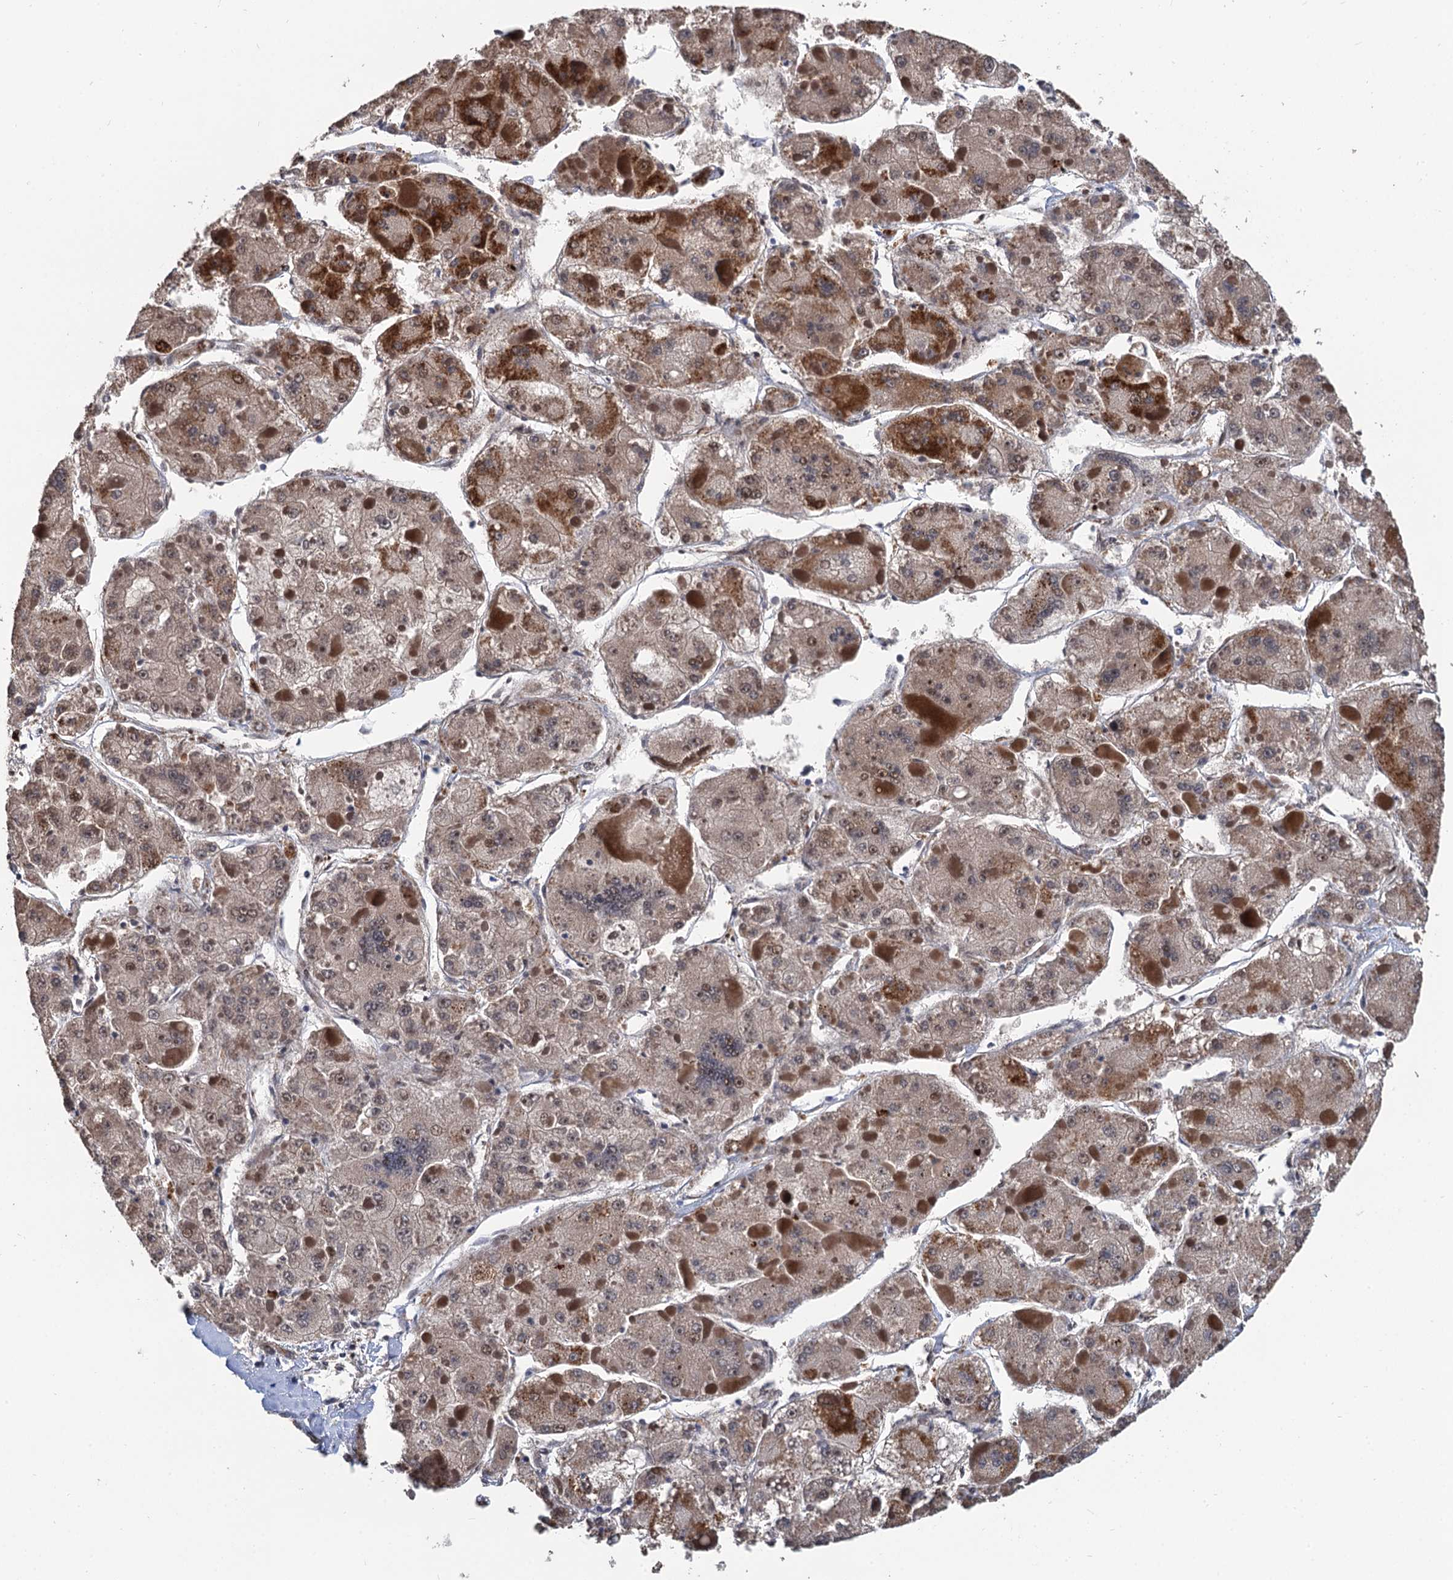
{"staining": {"intensity": "moderate", "quantity": "25%-75%", "location": "cytoplasmic/membranous"}, "tissue": "liver cancer", "cell_type": "Tumor cells", "image_type": "cancer", "snomed": [{"axis": "morphology", "description": "Carcinoma, Hepatocellular, NOS"}, {"axis": "topography", "description": "Liver"}], "caption": "Liver hepatocellular carcinoma tissue displays moderate cytoplasmic/membranous staining in about 25%-75% of tumor cells, visualized by immunohistochemistry.", "gene": "TSEN34", "patient": {"sex": "female", "age": 73}}